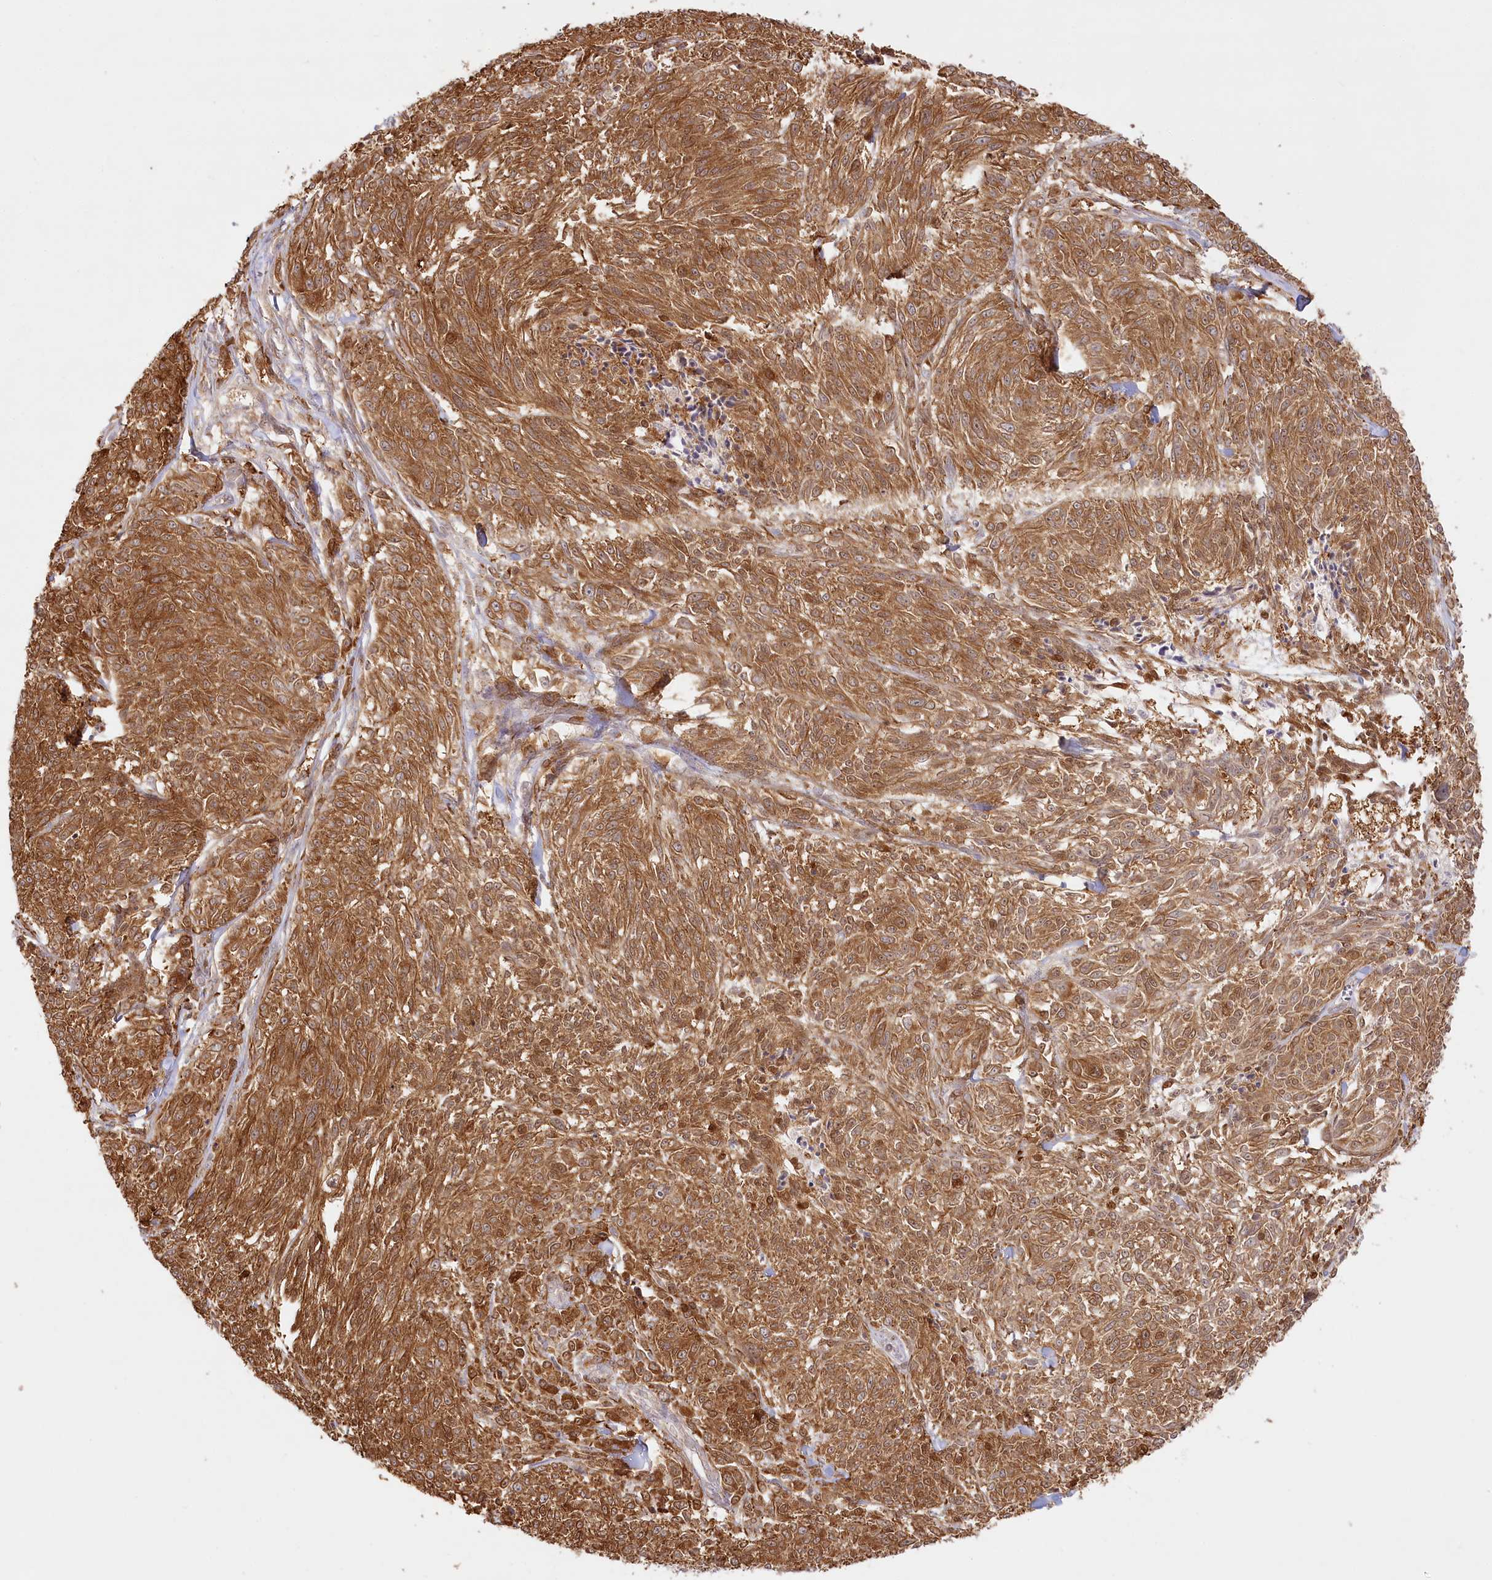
{"staining": {"intensity": "moderate", "quantity": ">75%", "location": "cytoplasmic/membranous"}, "tissue": "melanoma", "cell_type": "Tumor cells", "image_type": "cancer", "snomed": [{"axis": "morphology", "description": "Malignant melanoma, NOS"}, {"axis": "topography", "description": "Skin of trunk"}], "caption": "Immunohistochemistry photomicrograph of human melanoma stained for a protein (brown), which reveals medium levels of moderate cytoplasmic/membranous staining in approximately >75% of tumor cells.", "gene": "INPP4B", "patient": {"sex": "male", "age": 71}}